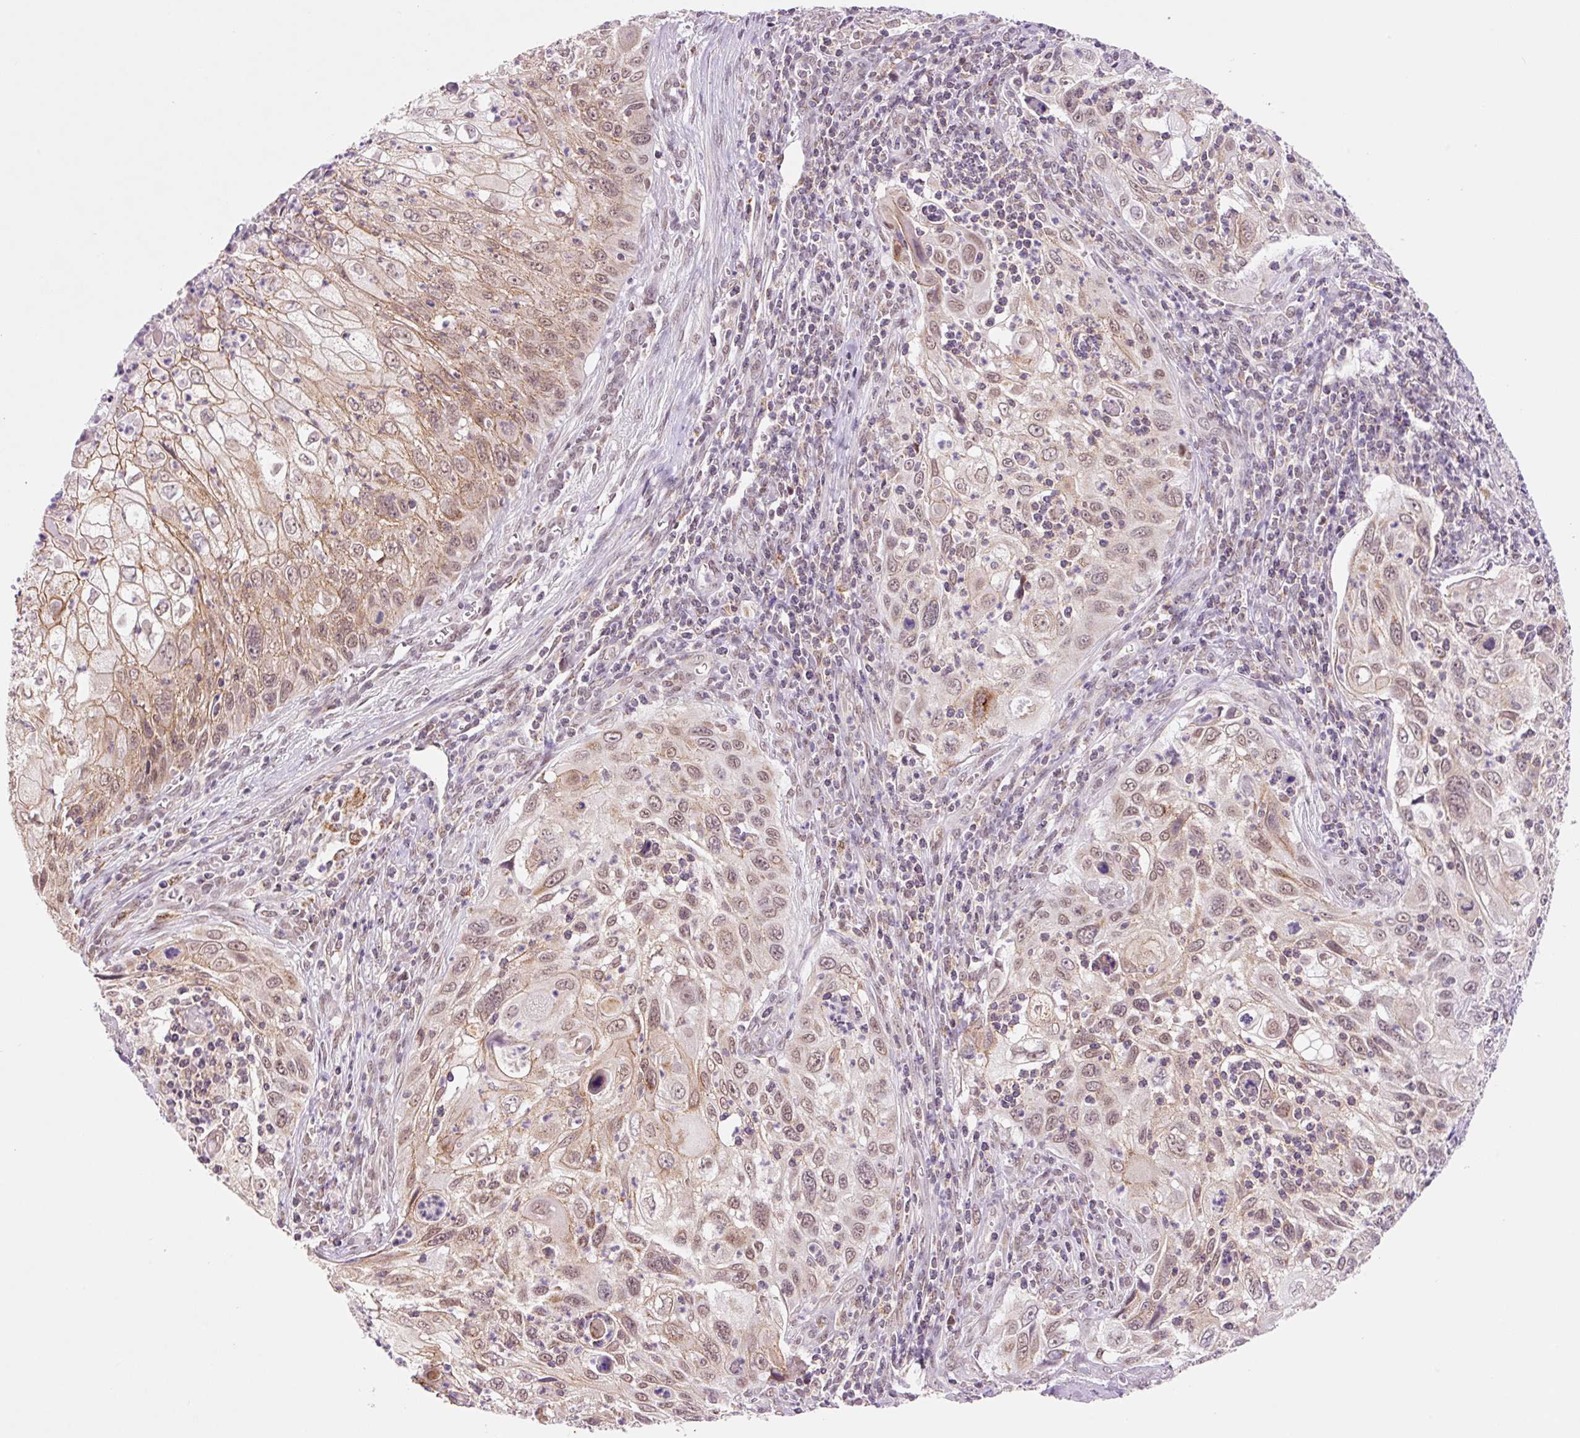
{"staining": {"intensity": "moderate", "quantity": ">75%", "location": "cytoplasmic/membranous,nuclear"}, "tissue": "cervical cancer", "cell_type": "Tumor cells", "image_type": "cancer", "snomed": [{"axis": "morphology", "description": "Squamous cell carcinoma, NOS"}, {"axis": "topography", "description": "Cervix"}], "caption": "Immunohistochemical staining of human cervical squamous cell carcinoma displays moderate cytoplasmic/membranous and nuclear protein expression in about >75% of tumor cells.", "gene": "PCK2", "patient": {"sex": "female", "age": 70}}